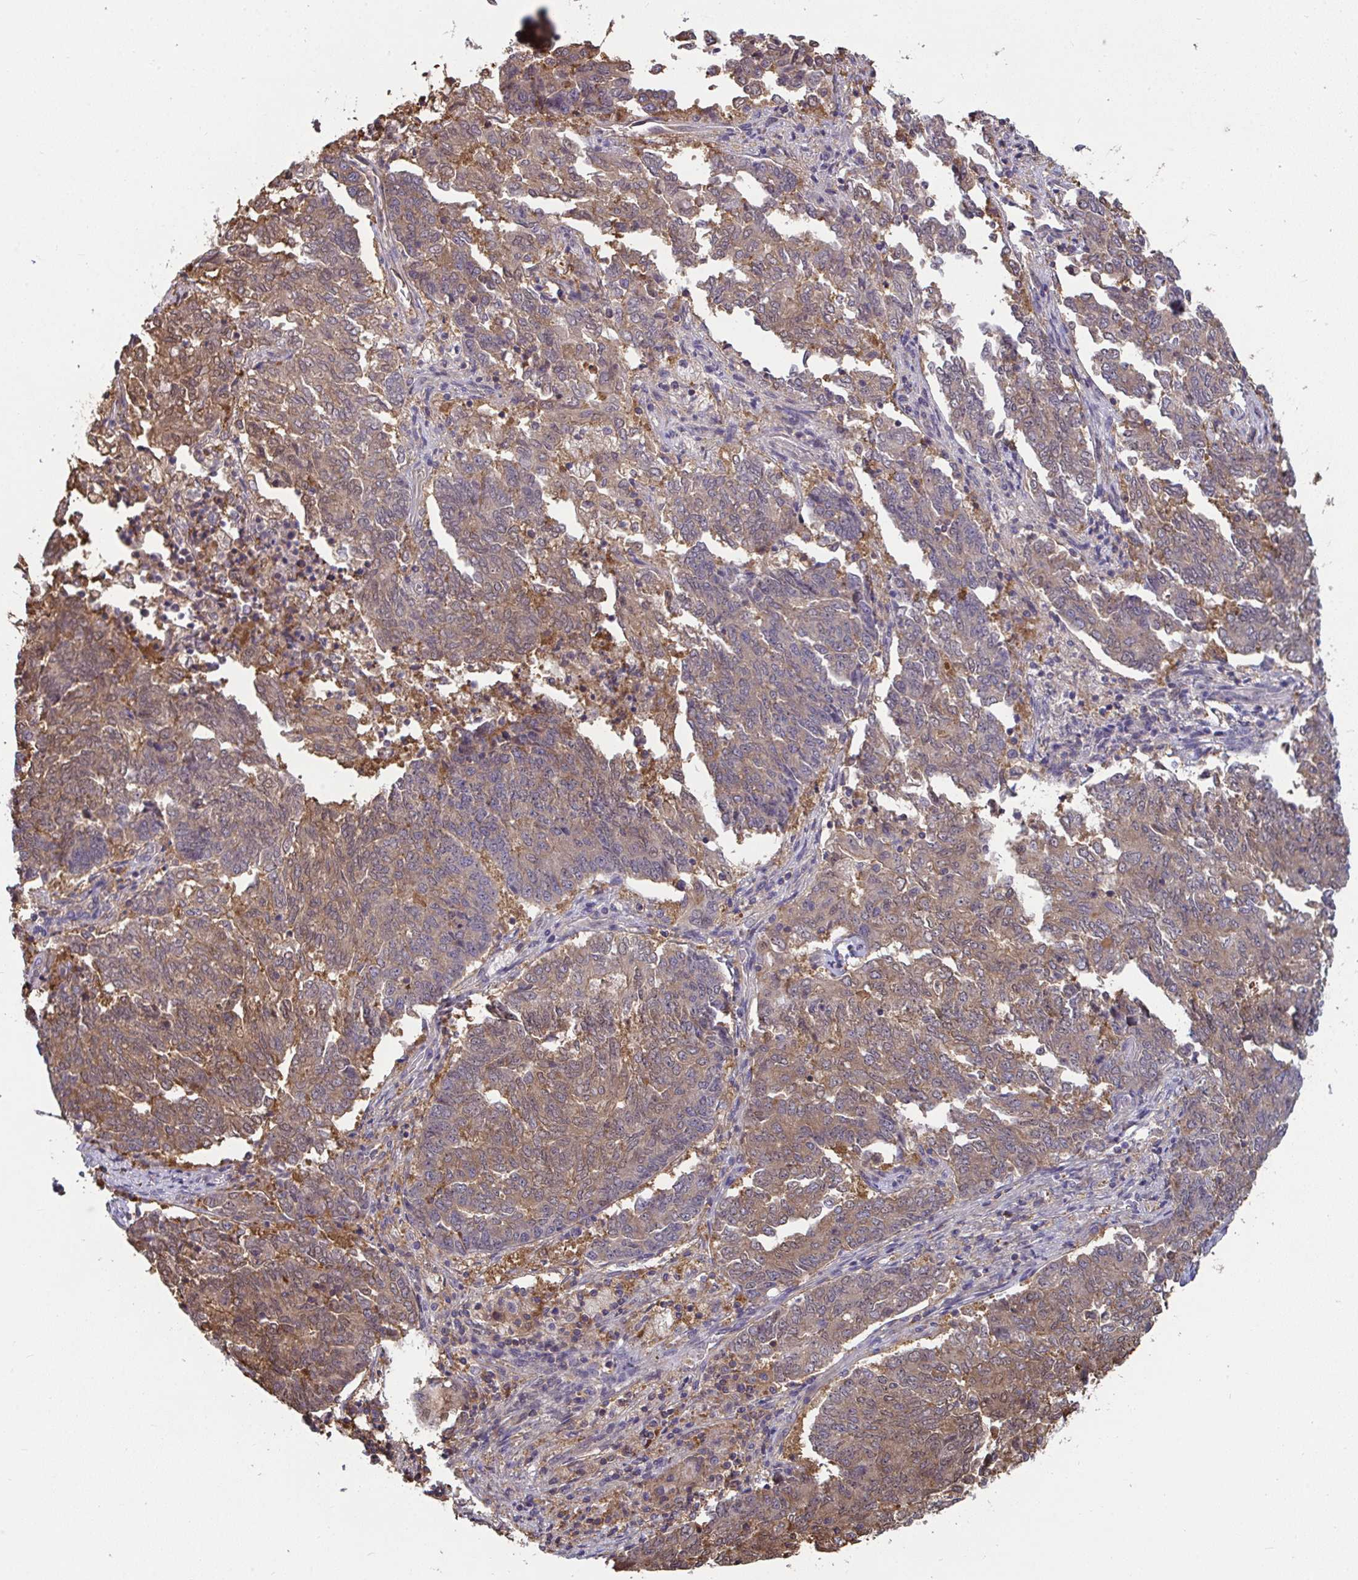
{"staining": {"intensity": "moderate", "quantity": ">75%", "location": "cytoplasmic/membranous,nuclear"}, "tissue": "endometrial cancer", "cell_type": "Tumor cells", "image_type": "cancer", "snomed": [{"axis": "morphology", "description": "Adenocarcinoma, NOS"}, {"axis": "topography", "description": "Endometrium"}], "caption": "Immunohistochemistry (IHC) (DAB) staining of endometrial cancer (adenocarcinoma) reveals moderate cytoplasmic/membranous and nuclear protein expression in about >75% of tumor cells.", "gene": "TTC9C", "patient": {"sex": "female", "age": 80}}